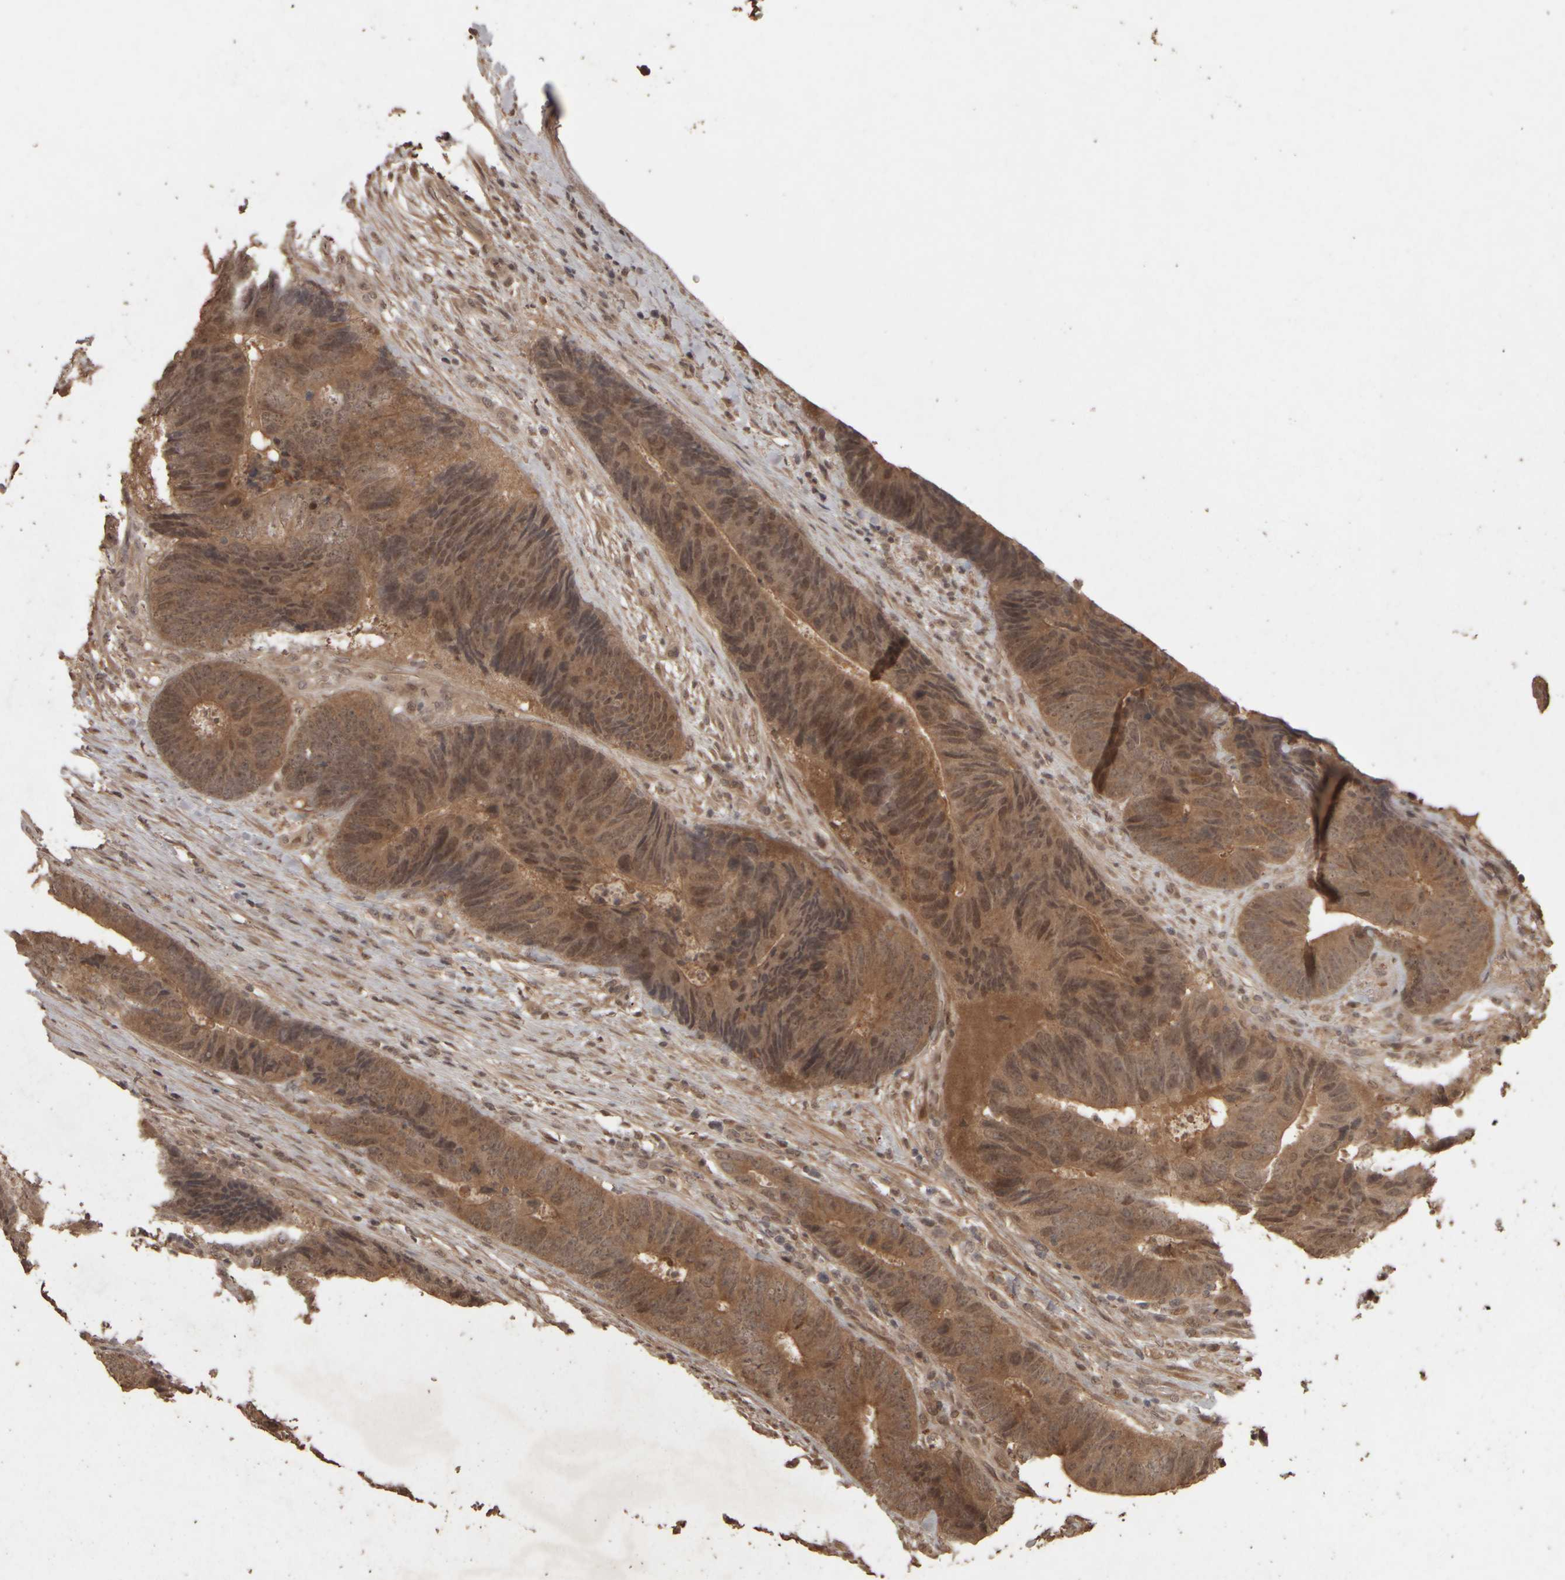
{"staining": {"intensity": "moderate", "quantity": ">75%", "location": "cytoplasmic/membranous,nuclear"}, "tissue": "colorectal cancer", "cell_type": "Tumor cells", "image_type": "cancer", "snomed": [{"axis": "morphology", "description": "Adenocarcinoma, NOS"}, {"axis": "topography", "description": "Colon"}], "caption": "The histopathology image displays a brown stain indicating the presence of a protein in the cytoplasmic/membranous and nuclear of tumor cells in colorectal cancer.", "gene": "ACO1", "patient": {"sex": "male", "age": 56}}